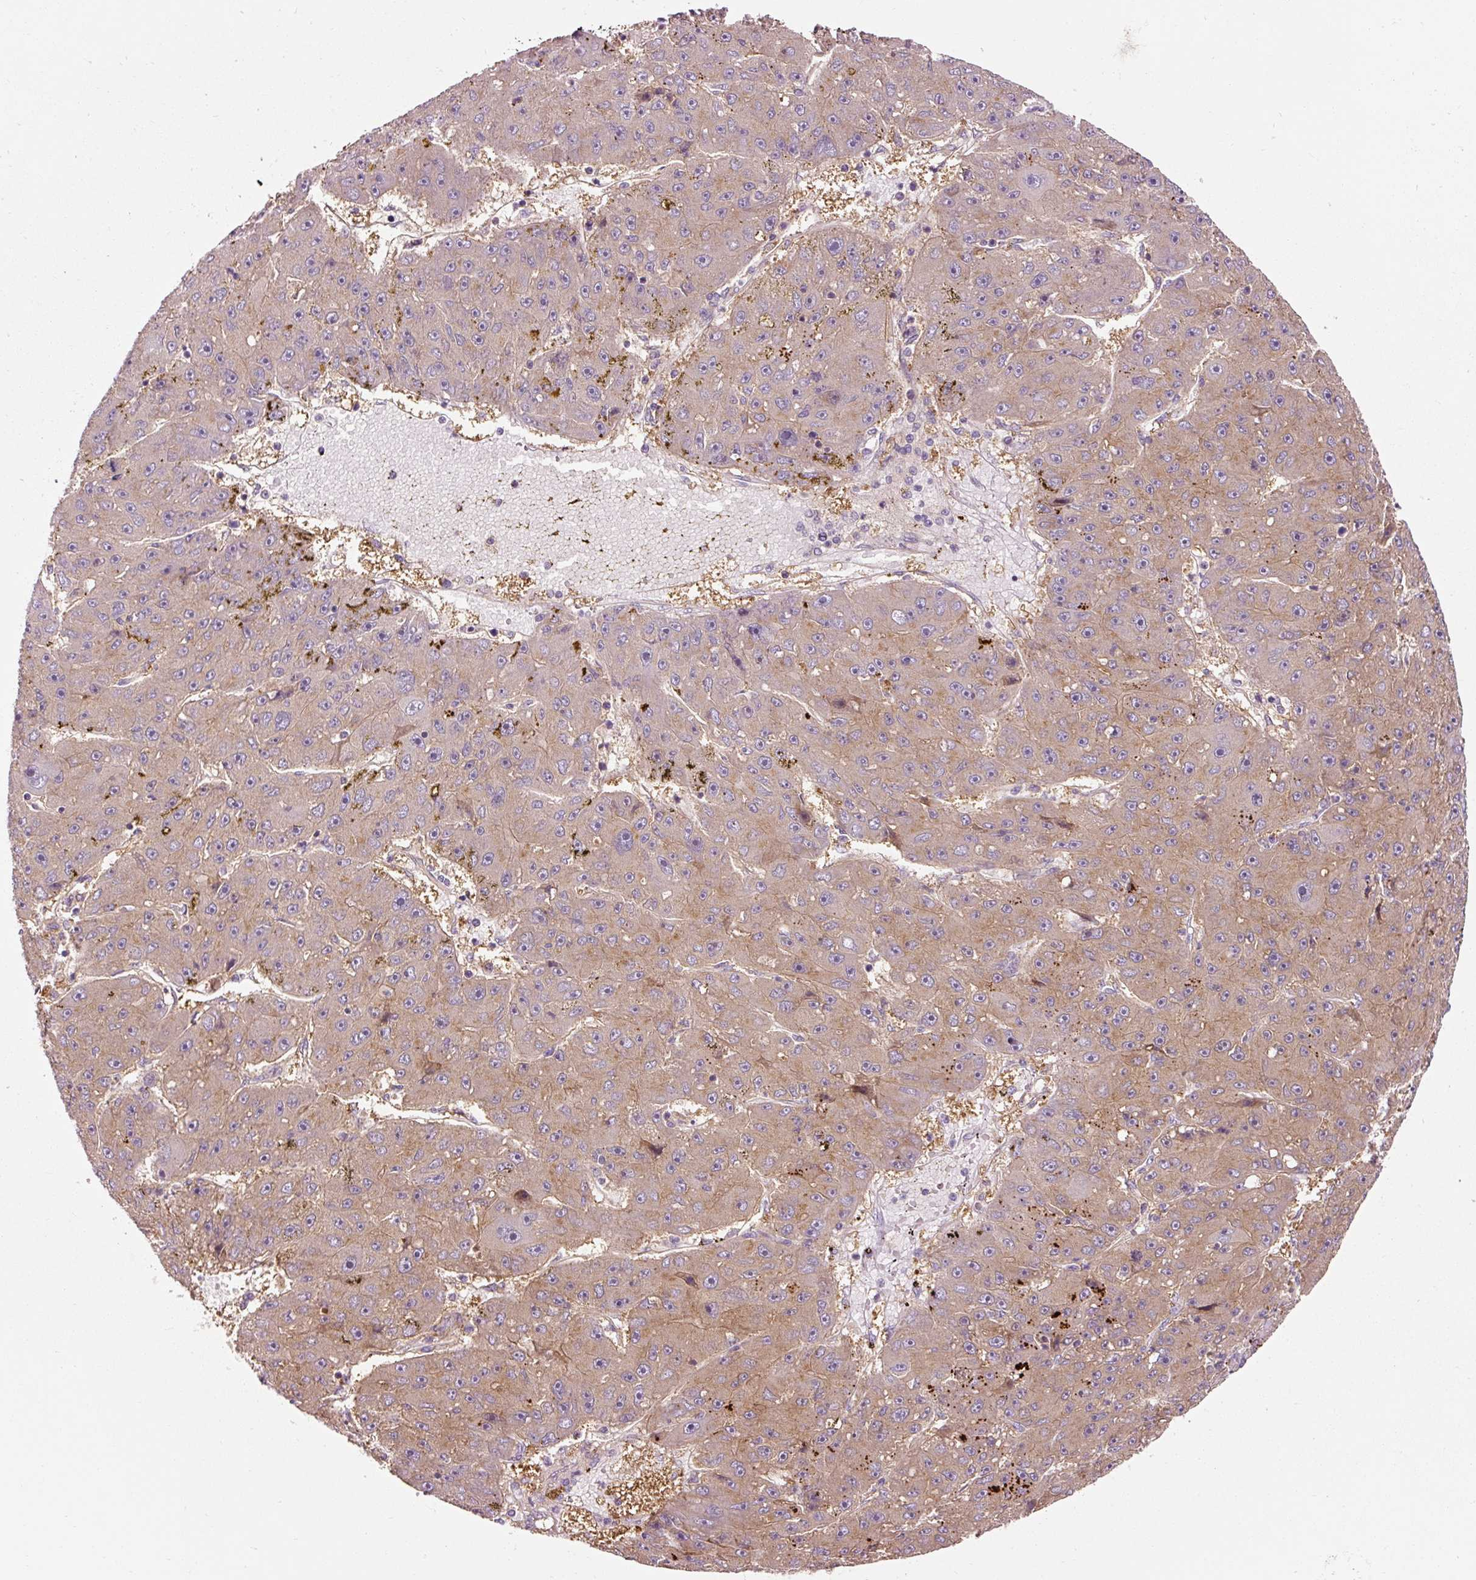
{"staining": {"intensity": "moderate", "quantity": ">75%", "location": "cytoplasmic/membranous"}, "tissue": "liver cancer", "cell_type": "Tumor cells", "image_type": "cancer", "snomed": [{"axis": "morphology", "description": "Carcinoma, Hepatocellular, NOS"}, {"axis": "topography", "description": "Liver"}], "caption": "Tumor cells show moderate cytoplasmic/membranous expression in about >75% of cells in liver cancer (hepatocellular carcinoma). The staining was performed using DAB (3,3'-diaminobenzidine), with brown indicating positive protein expression. Nuclei are stained blue with hematoxylin.", "gene": "NAPA", "patient": {"sex": "male", "age": 67}}